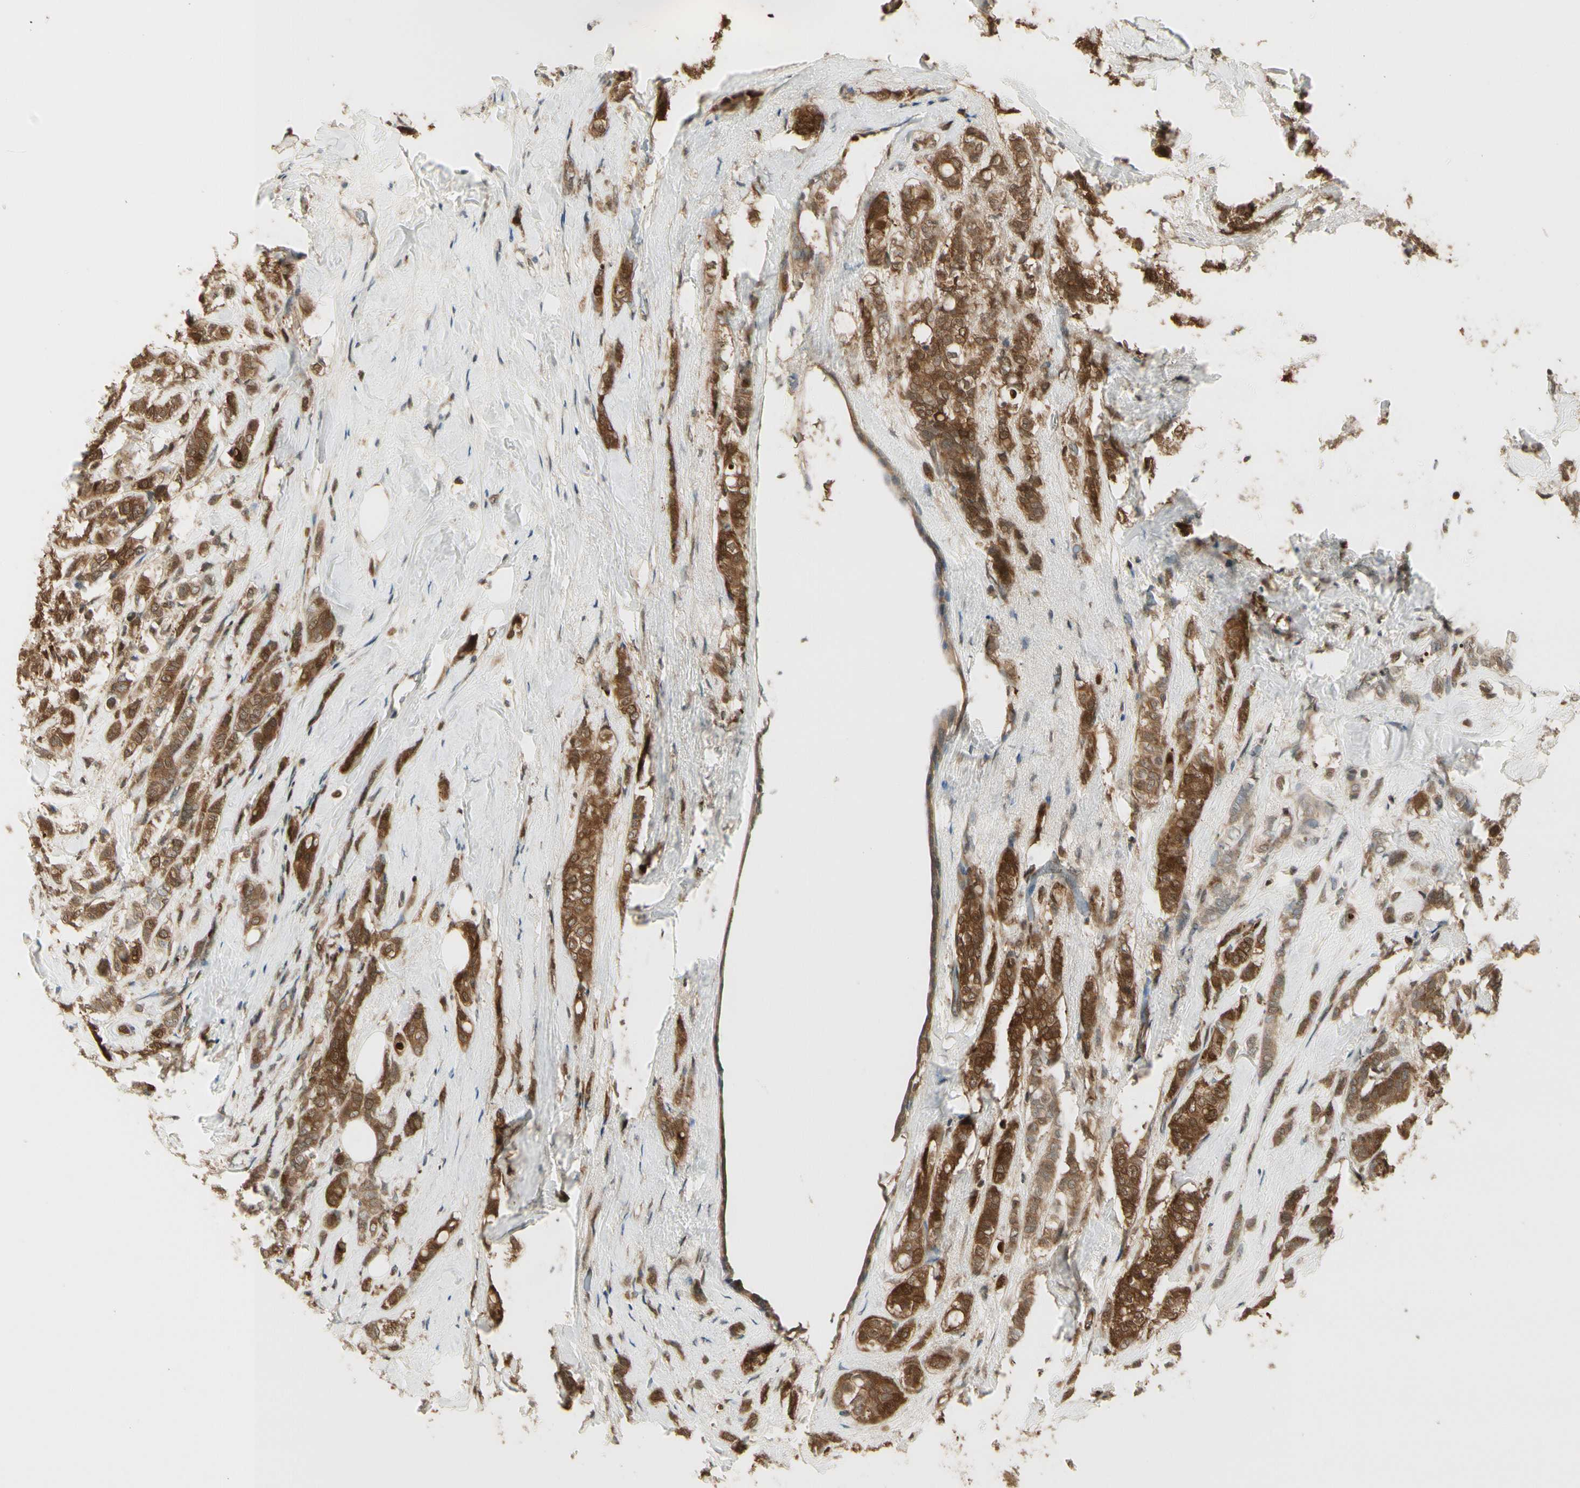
{"staining": {"intensity": "strong", "quantity": ">75%", "location": "cytoplasmic/membranous,nuclear"}, "tissue": "breast cancer", "cell_type": "Tumor cells", "image_type": "cancer", "snomed": [{"axis": "morphology", "description": "Lobular carcinoma"}, {"axis": "topography", "description": "Breast"}], "caption": "Immunohistochemical staining of breast cancer (lobular carcinoma) demonstrates high levels of strong cytoplasmic/membranous and nuclear expression in approximately >75% of tumor cells.", "gene": "SERPINB6", "patient": {"sex": "female", "age": 60}}